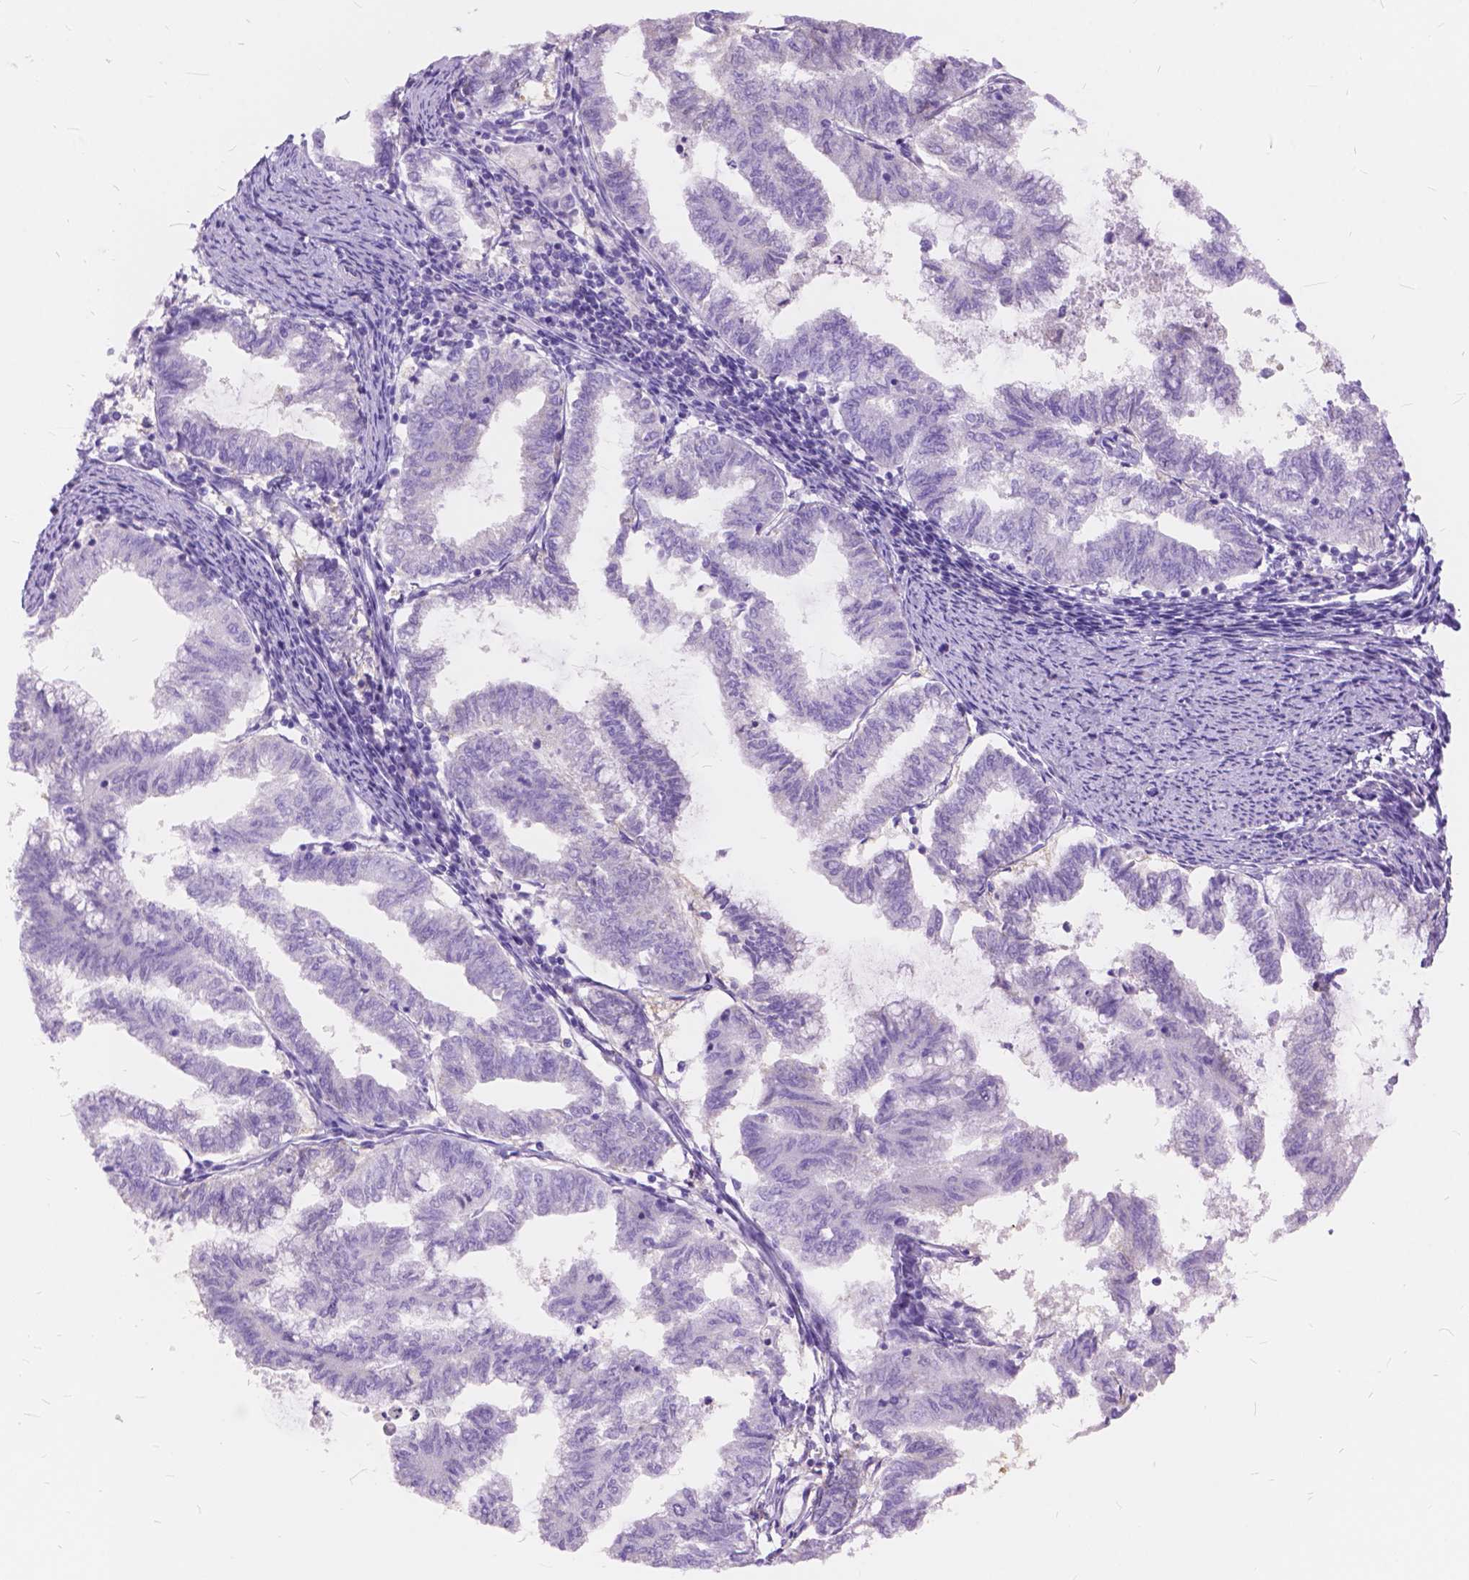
{"staining": {"intensity": "negative", "quantity": "none", "location": "none"}, "tissue": "endometrial cancer", "cell_type": "Tumor cells", "image_type": "cancer", "snomed": [{"axis": "morphology", "description": "Adenocarcinoma, NOS"}, {"axis": "topography", "description": "Endometrium"}], "caption": "Human endometrial adenocarcinoma stained for a protein using IHC shows no positivity in tumor cells.", "gene": "FOXL2", "patient": {"sex": "female", "age": 79}}